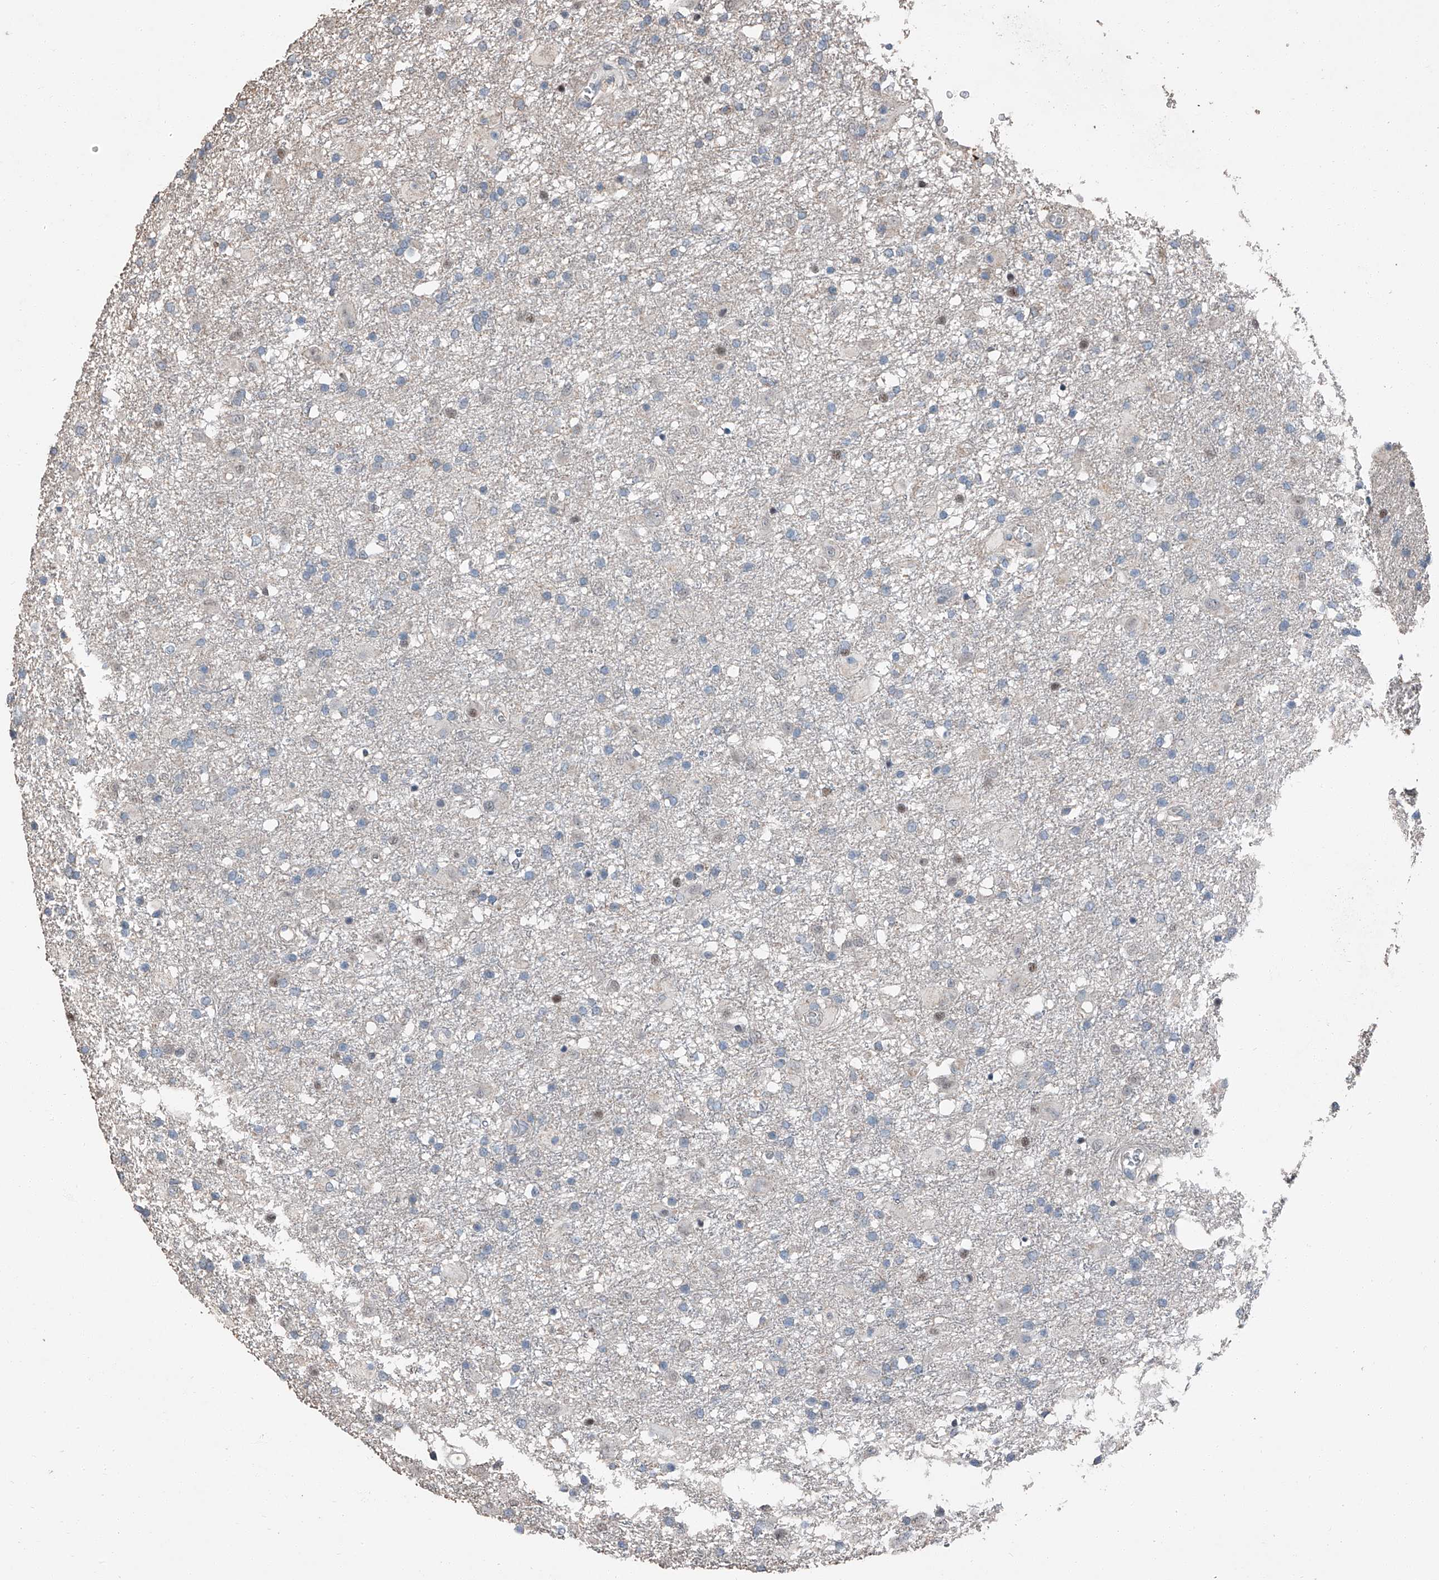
{"staining": {"intensity": "negative", "quantity": "none", "location": "none"}, "tissue": "glioma", "cell_type": "Tumor cells", "image_type": "cancer", "snomed": [{"axis": "morphology", "description": "Glioma, malignant, Low grade"}, {"axis": "topography", "description": "Brain"}], "caption": "An immunohistochemistry photomicrograph of glioma is shown. There is no staining in tumor cells of glioma.", "gene": "MAMLD1", "patient": {"sex": "male", "age": 65}}